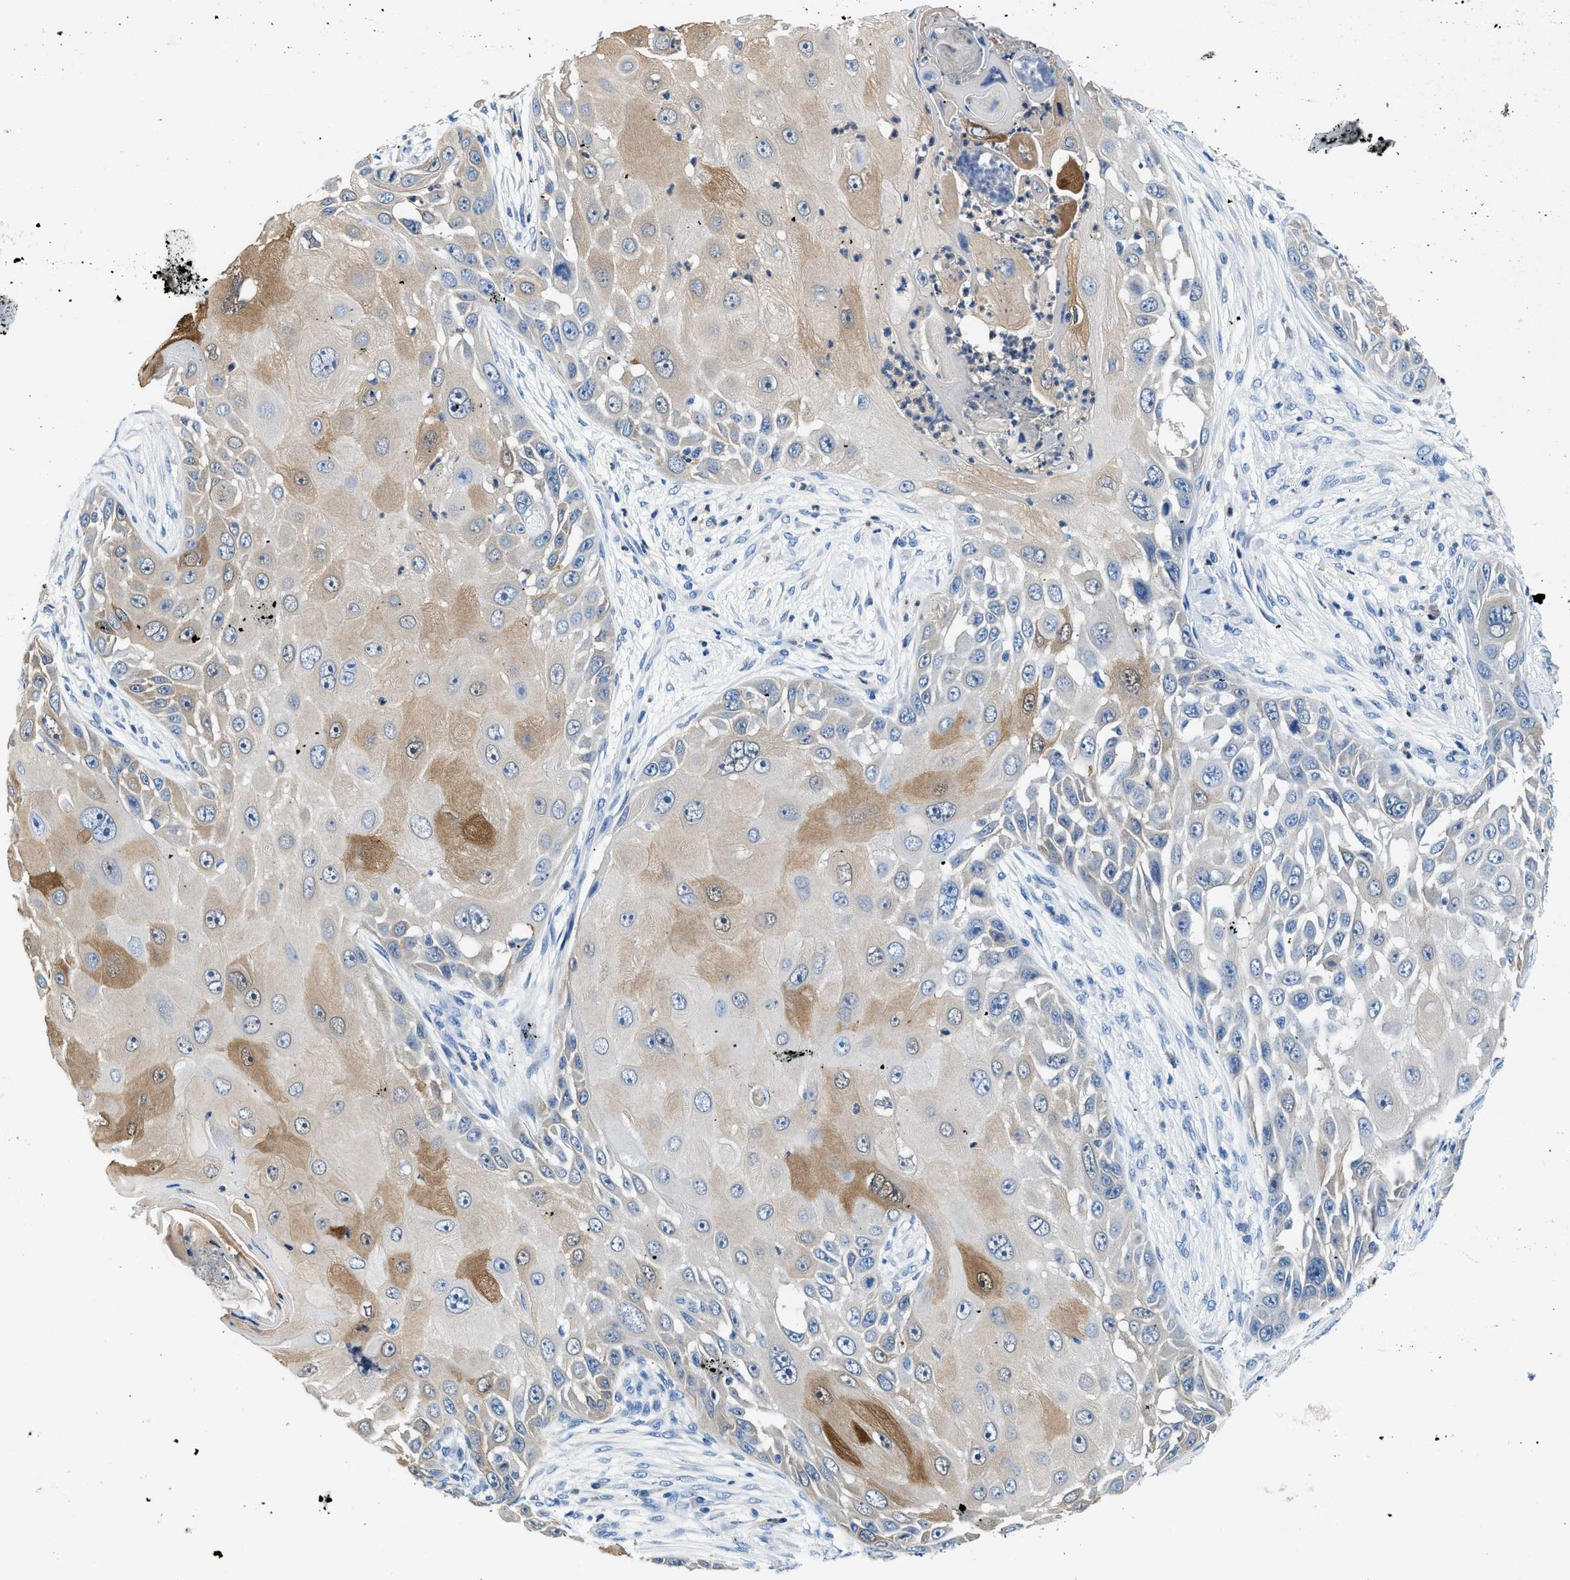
{"staining": {"intensity": "moderate", "quantity": "<25%", "location": "cytoplasmic/membranous"}, "tissue": "skin cancer", "cell_type": "Tumor cells", "image_type": "cancer", "snomed": [{"axis": "morphology", "description": "Squamous cell carcinoma, NOS"}, {"axis": "topography", "description": "Skin"}], "caption": "Skin squamous cell carcinoma tissue demonstrates moderate cytoplasmic/membranous expression in about <25% of tumor cells", "gene": "FADS6", "patient": {"sex": "female", "age": 44}}